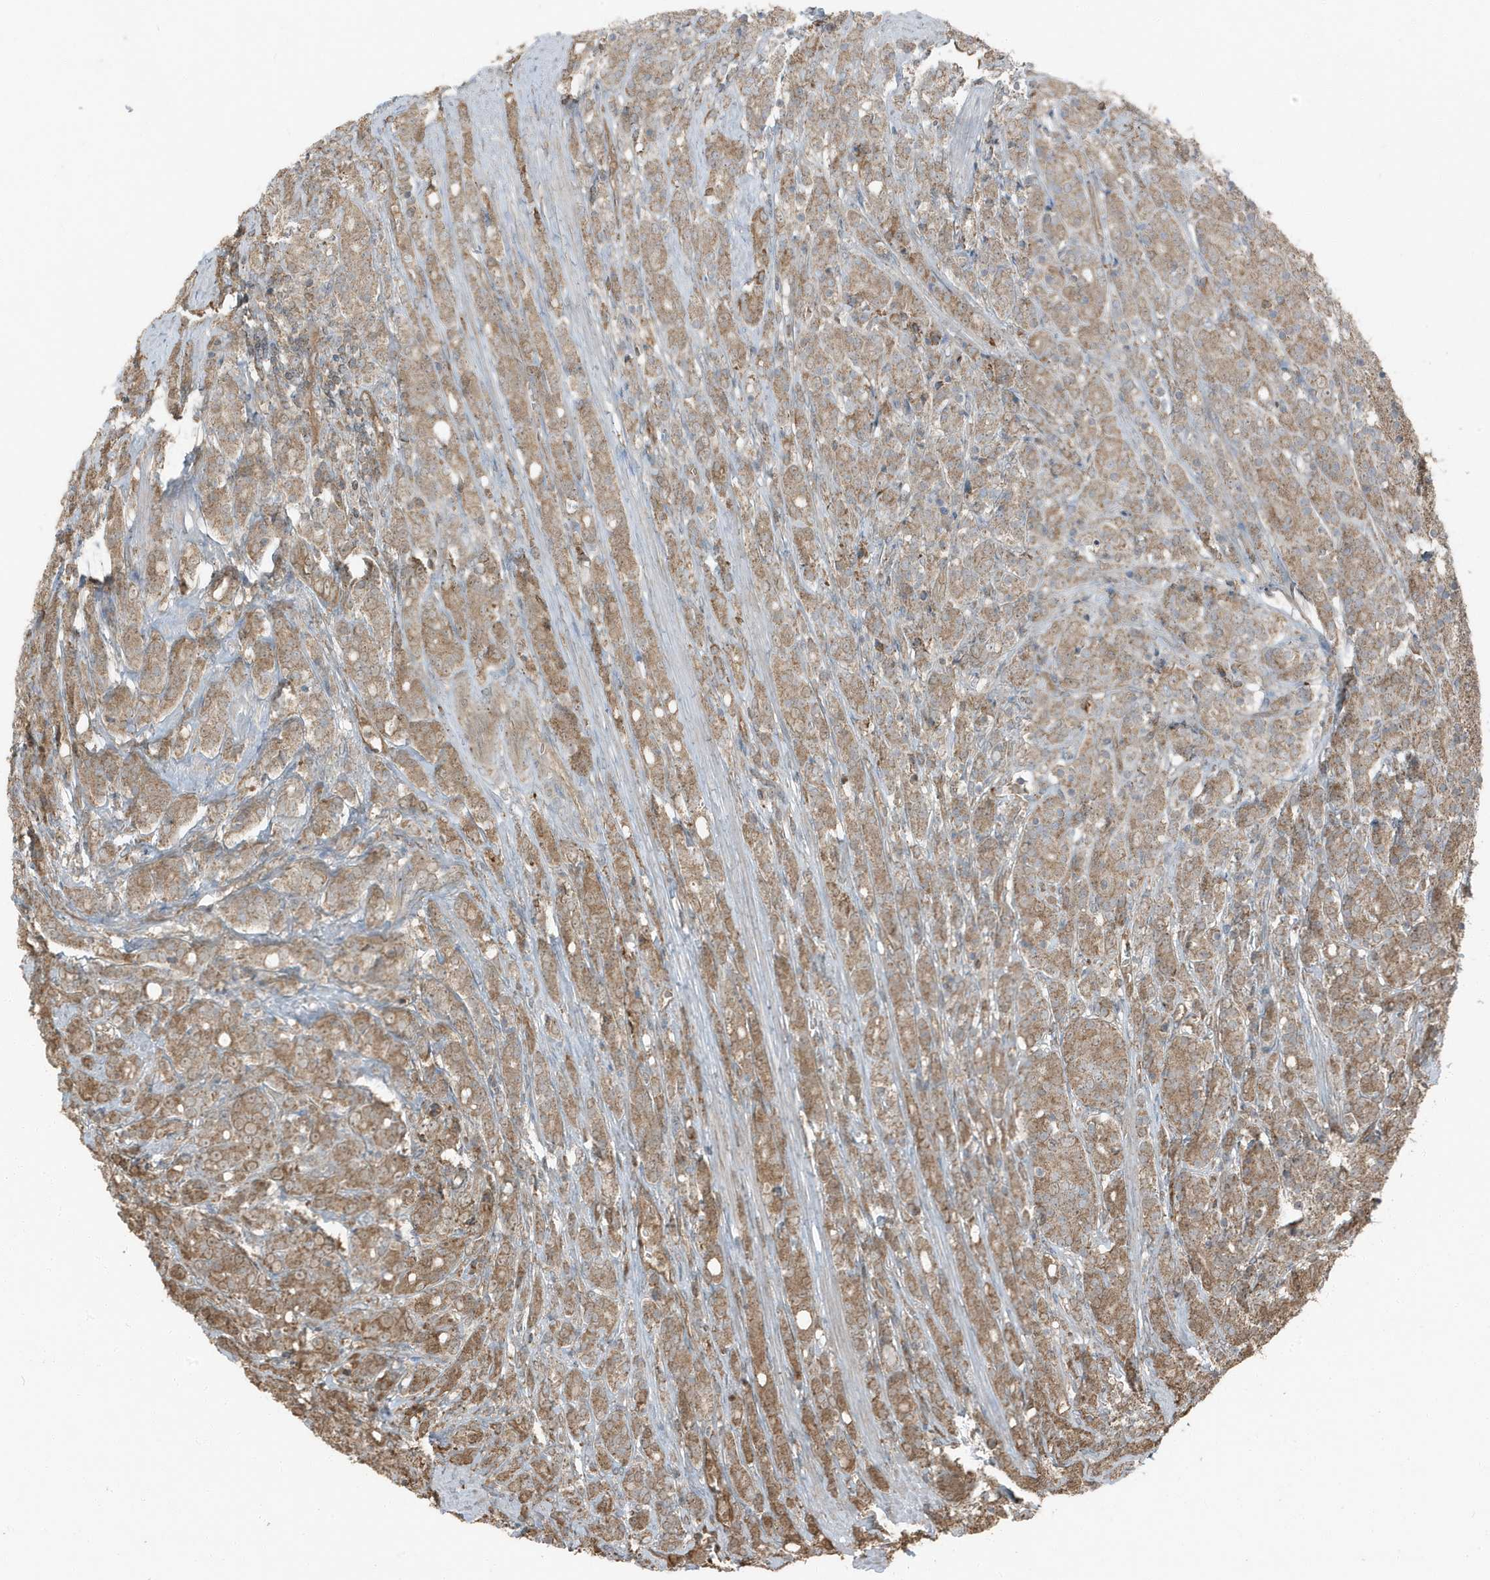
{"staining": {"intensity": "moderate", "quantity": ">75%", "location": "cytoplasmic/membranous"}, "tissue": "prostate cancer", "cell_type": "Tumor cells", "image_type": "cancer", "snomed": [{"axis": "morphology", "description": "Adenocarcinoma, High grade"}, {"axis": "topography", "description": "Prostate"}], "caption": "This photomicrograph exhibits immunohistochemistry staining of high-grade adenocarcinoma (prostate), with medium moderate cytoplasmic/membranous positivity in approximately >75% of tumor cells.", "gene": "AZI2", "patient": {"sex": "male", "age": 62}}